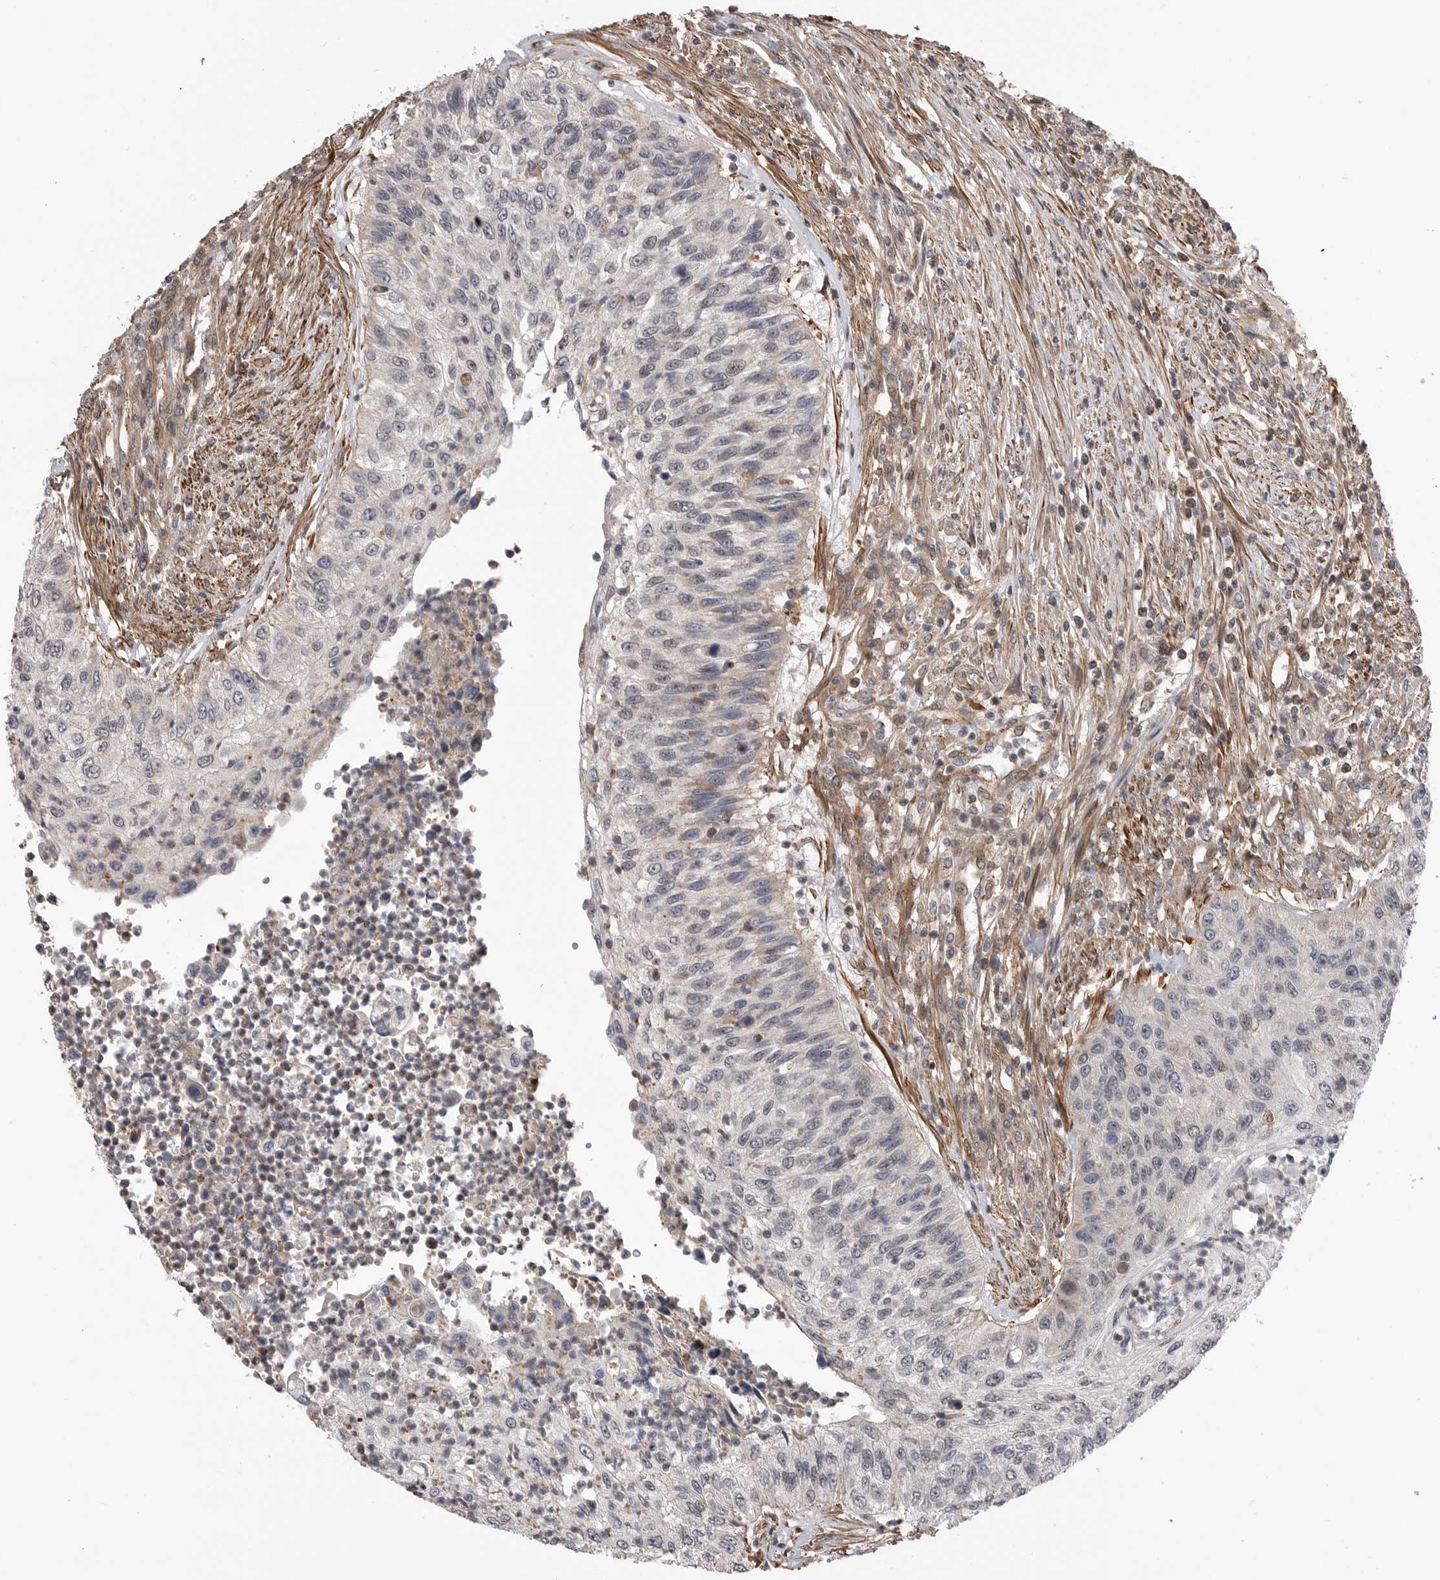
{"staining": {"intensity": "weak", "quantity": "<25%", "location": "nuclear"}, "tissue": "urothelial cancer", "cell_type": "Tumor cells", "image_type": "cancer", "snomed": [{"axis": "morphology", "description": "Urothelial carcinoma, High grade"}, {"axis": "topography", "description": "Urinary bladder"}], "caption": "Immunohistochemistry (IHC) photomicrograph of neoplastic tissue: urothelial carcinoma (high-grade) stained with DAB (3,3'-diaminobenzidine) demonstrates no significant protein expression in tumor cells.", "gene": "TRIM56", "patient": {"sex": "female", "age": 60}}